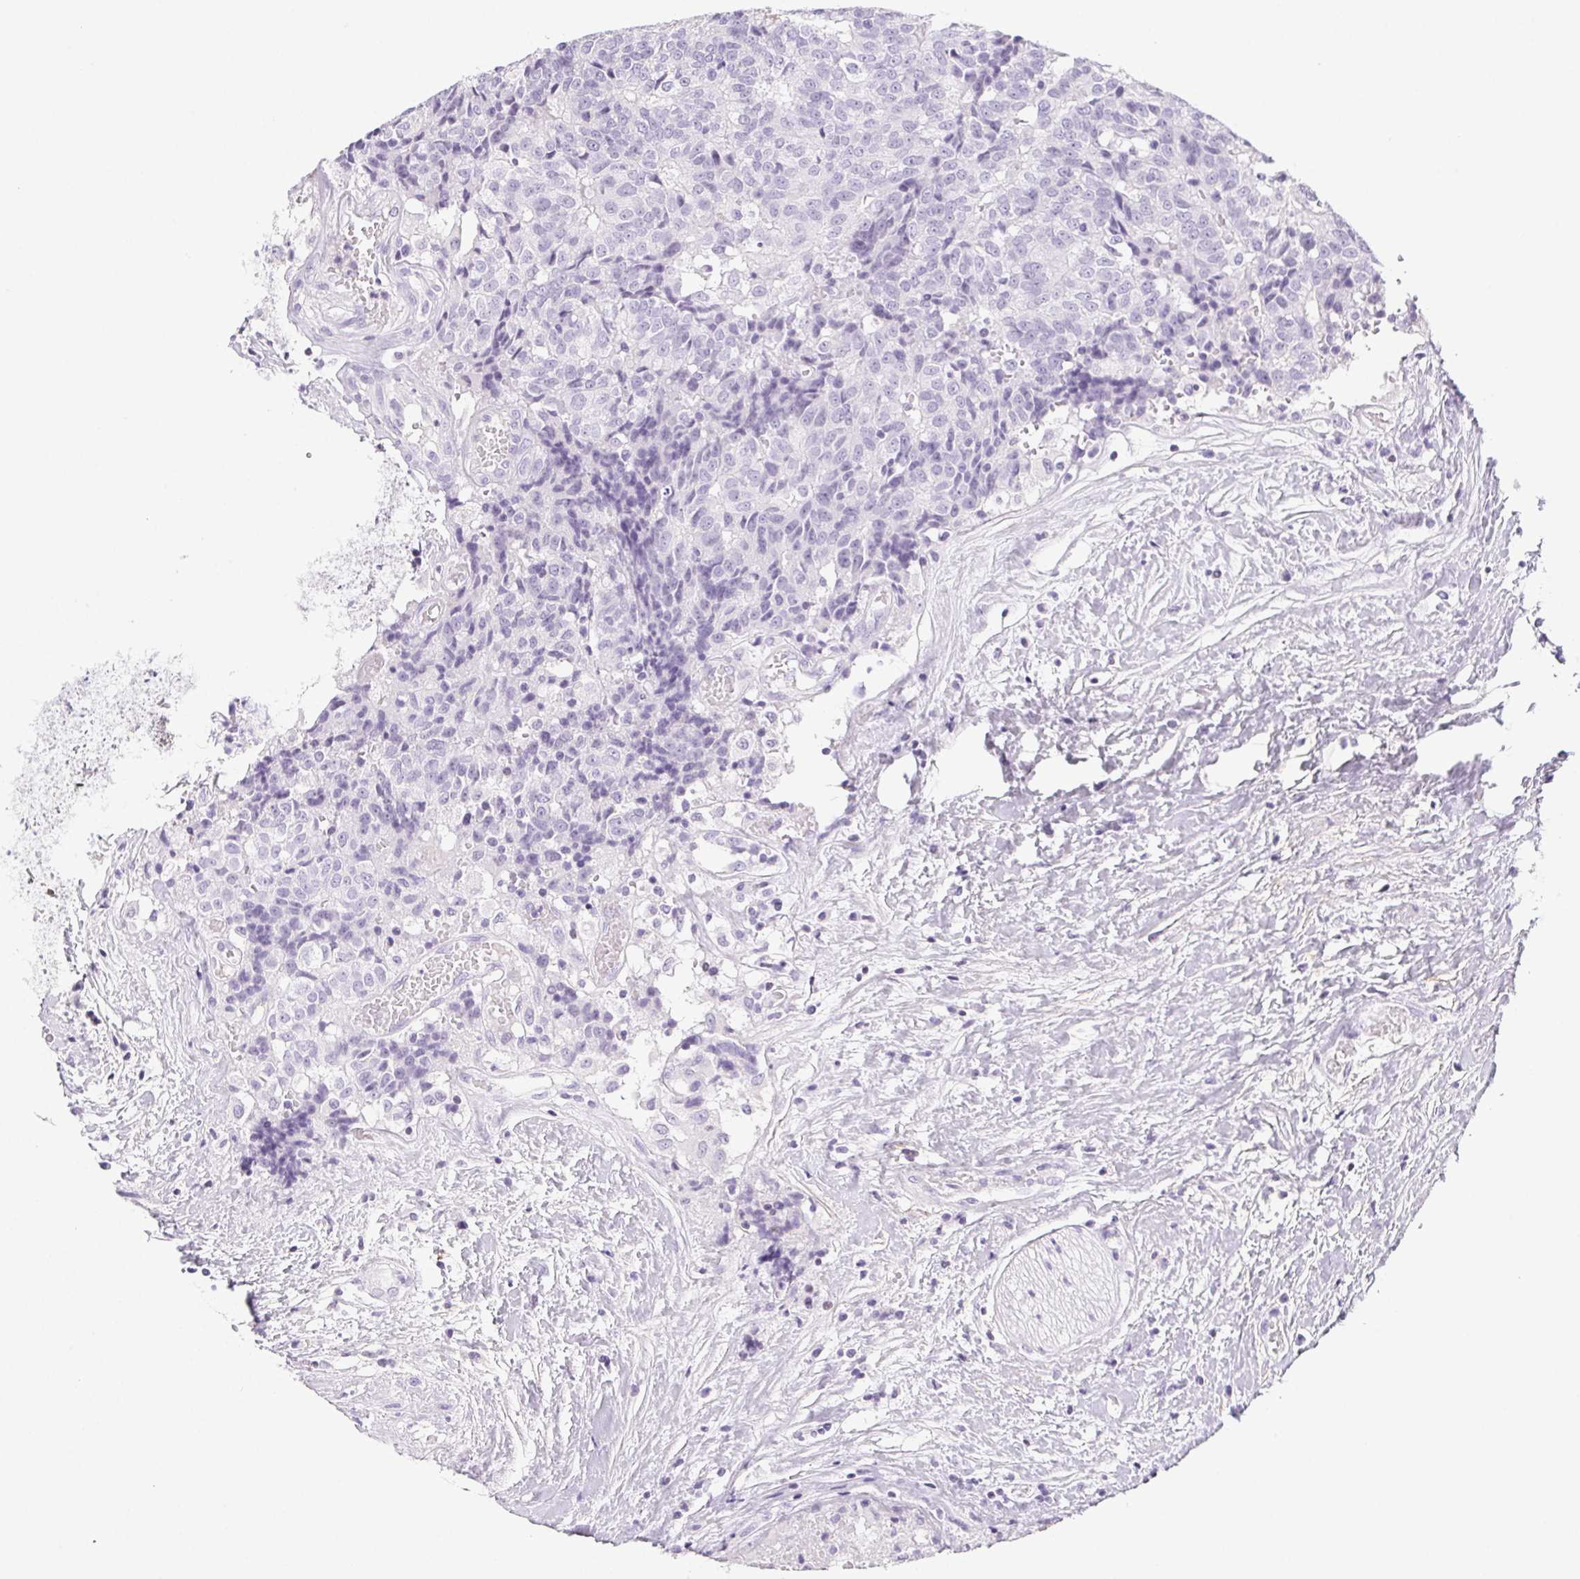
{"staining": {"intensity": "negative", "quantity": "none", "location": "none"}, "tissue": "prostate cancer", "cell_type": "Tumor cells", "image_type": "cancer", "snomed": [{"axis": "morphology", "description": "Adenocarcinoma, High grade"}, {"axis": "topography", "description": "Prostate and seminal vesicle, NOS"}], "caption": "Immunohistochemistry micrograph of neoplastic tissue: adenocarcinoma (high-grade) (prostate) stained with DAB (3,3'-diaminobenzidine) shows no significant protein staining in tumor cells.", "gene": "BEND2", "patient": {"sex": "male", "age": 60}}